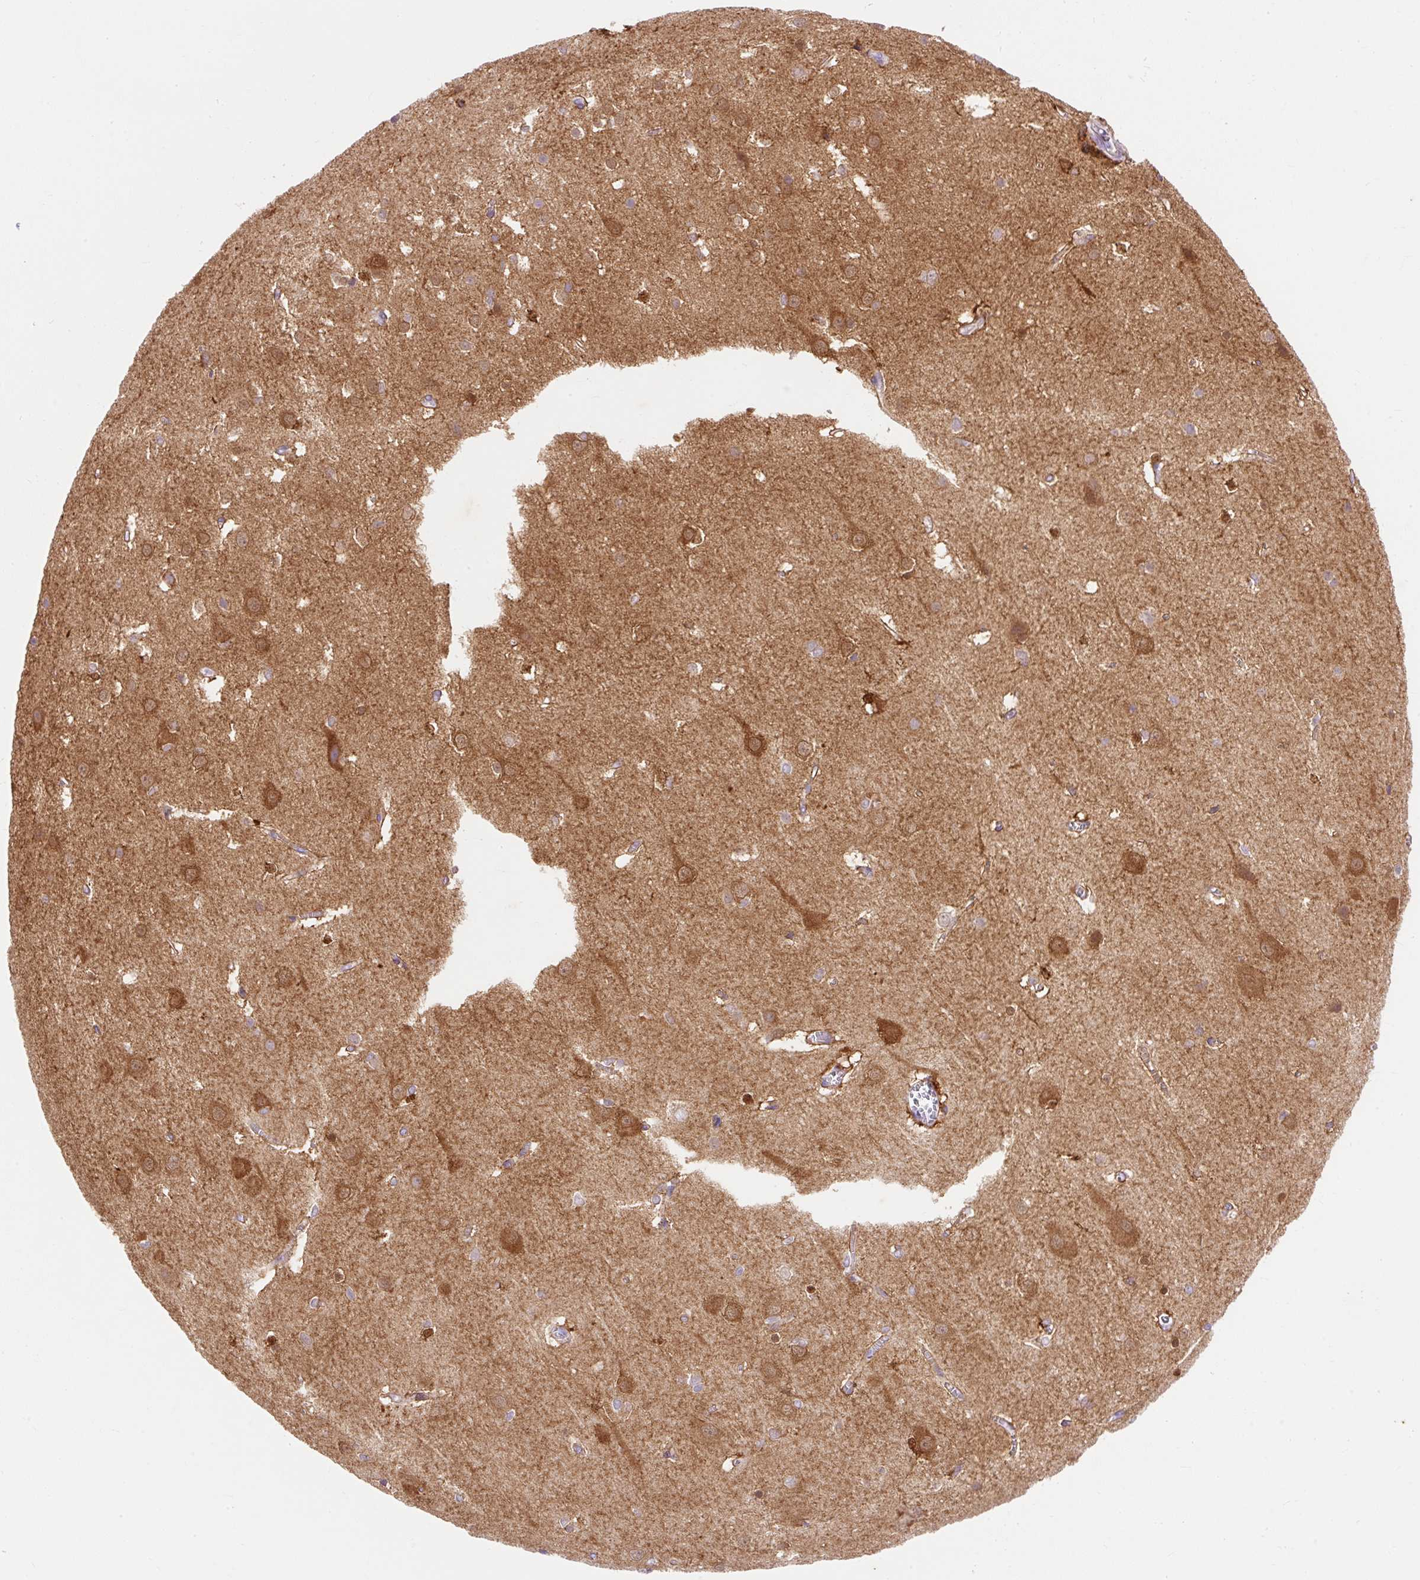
{"staining": {"intensity": "moderate", "quantity": ">75%", "location": "cytoplasmic/membranous"}, "tissue": "cerebral cortex", "cell_type": "Endothelial cells", "image_type": "normal", "snomed": [{"axis": "morphology", "description": "Normal tissue, NOS"}, {"axis": "topography", "description": "Cerebral cortex"}], "caption": "Immunohistochemistry (IHC) photomicrograph of unremarkable cerebral cortex: cerebral cortex stained using immunohistochemistry (IHC) demonstrates medium levels of moderate protein expression localized specifically in the cytoplasmic/membranous of endothelial cells, appearing as a cytoplasmic/membranous brown color.", "gene": "OR4K15", "patient": {"sex": "male", "age": 37}}